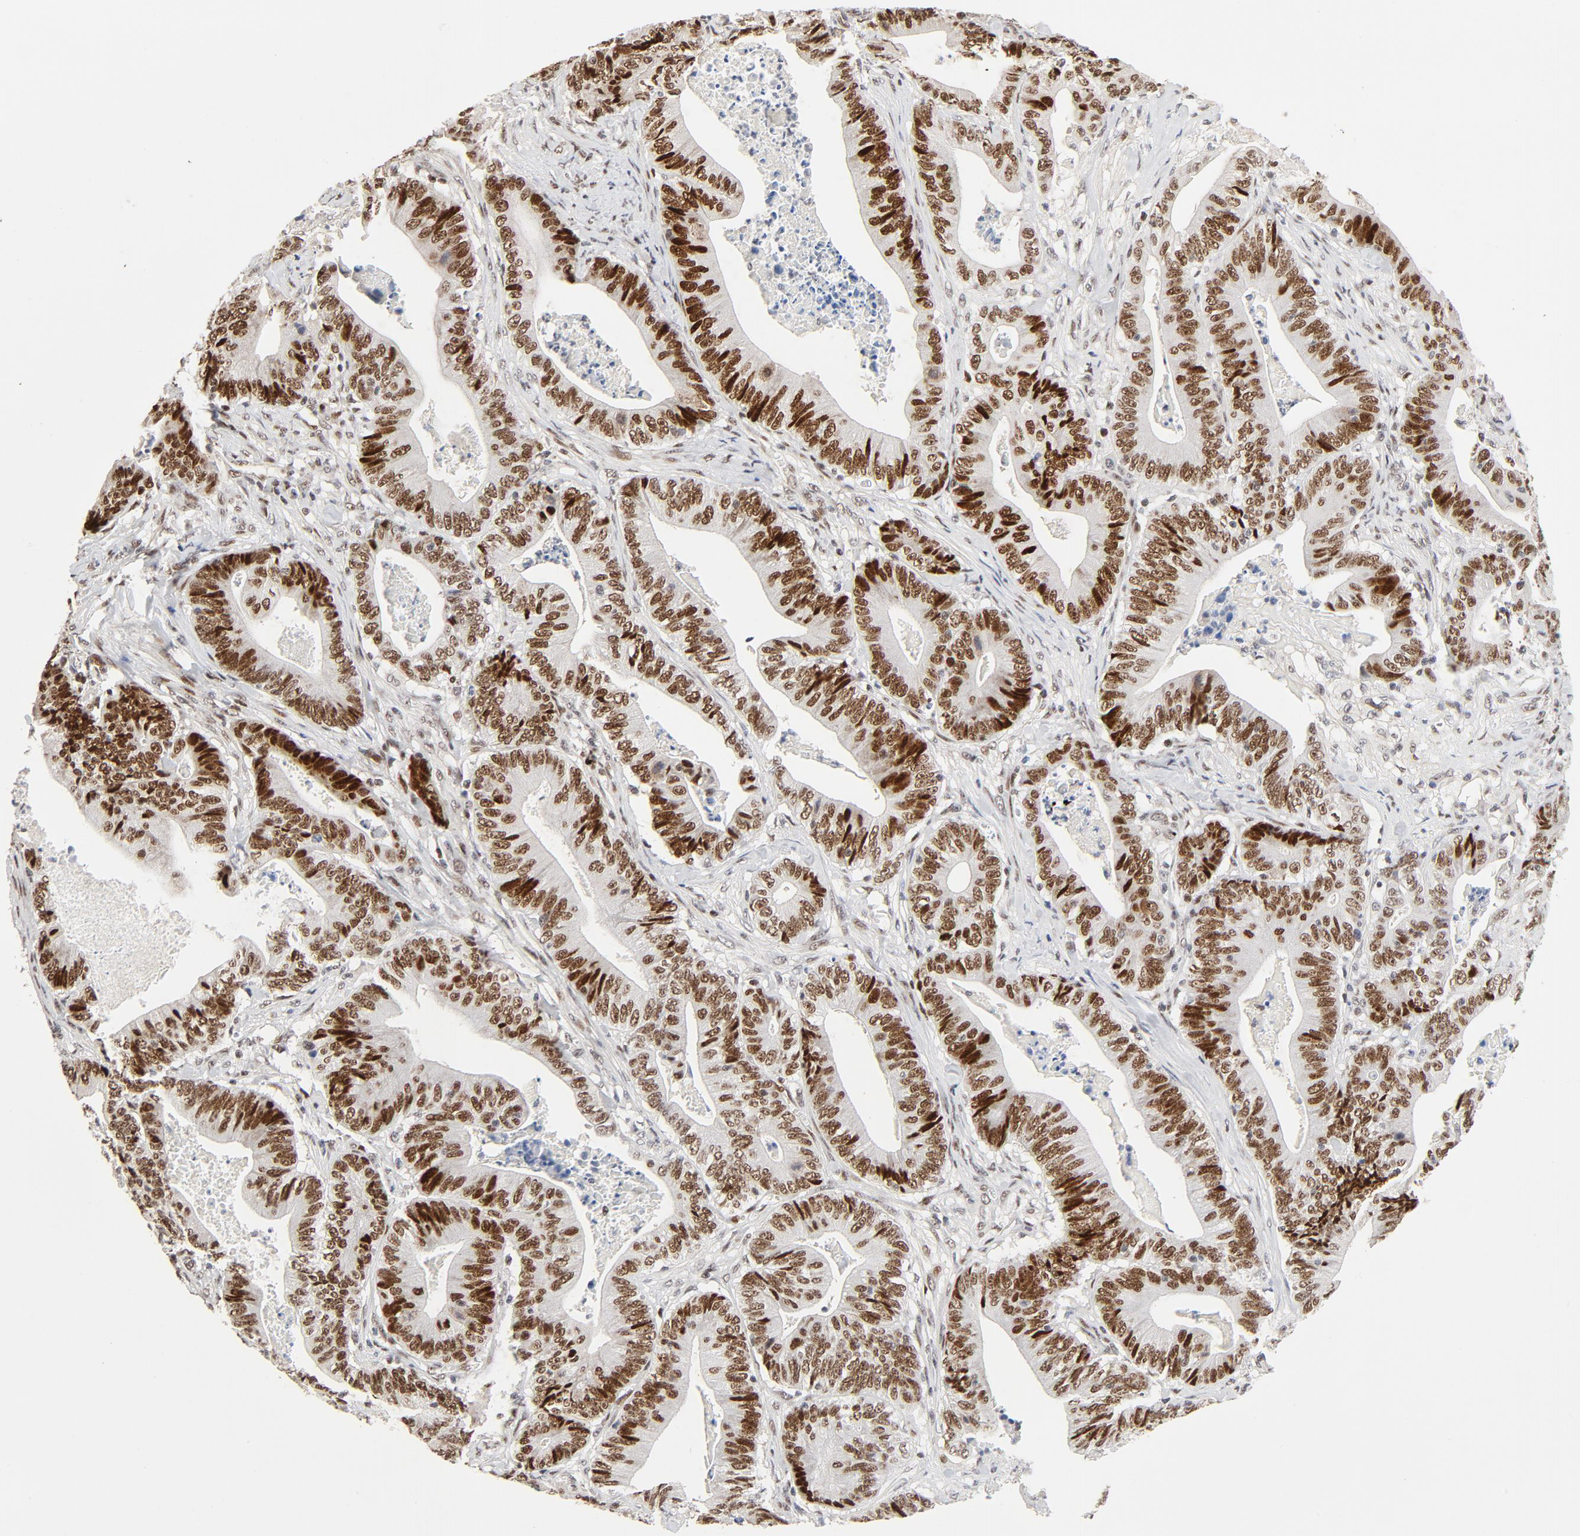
{"staining": {"intensity": "strong", "quantity": ">75%", "location": "nuclear"}, "tissue": "stomach cancer", "cell_type": "Tumor cells", "image_type": "cancer", "snomed": [{"axis": "morphology", "description": "Adenocarcinoma, NOS"}, {"axis": "topography", "description": "Stomach, lower"}], "caption": "Tumor cells exhibit strong nuclear staining in approximately >75% of cells in stomach adenocarcinoma. (Brightfield microscopy of DAB IHC at high magnification).", "gene": "GTF2I", "patient": {"sex": "female", "age": 86}}